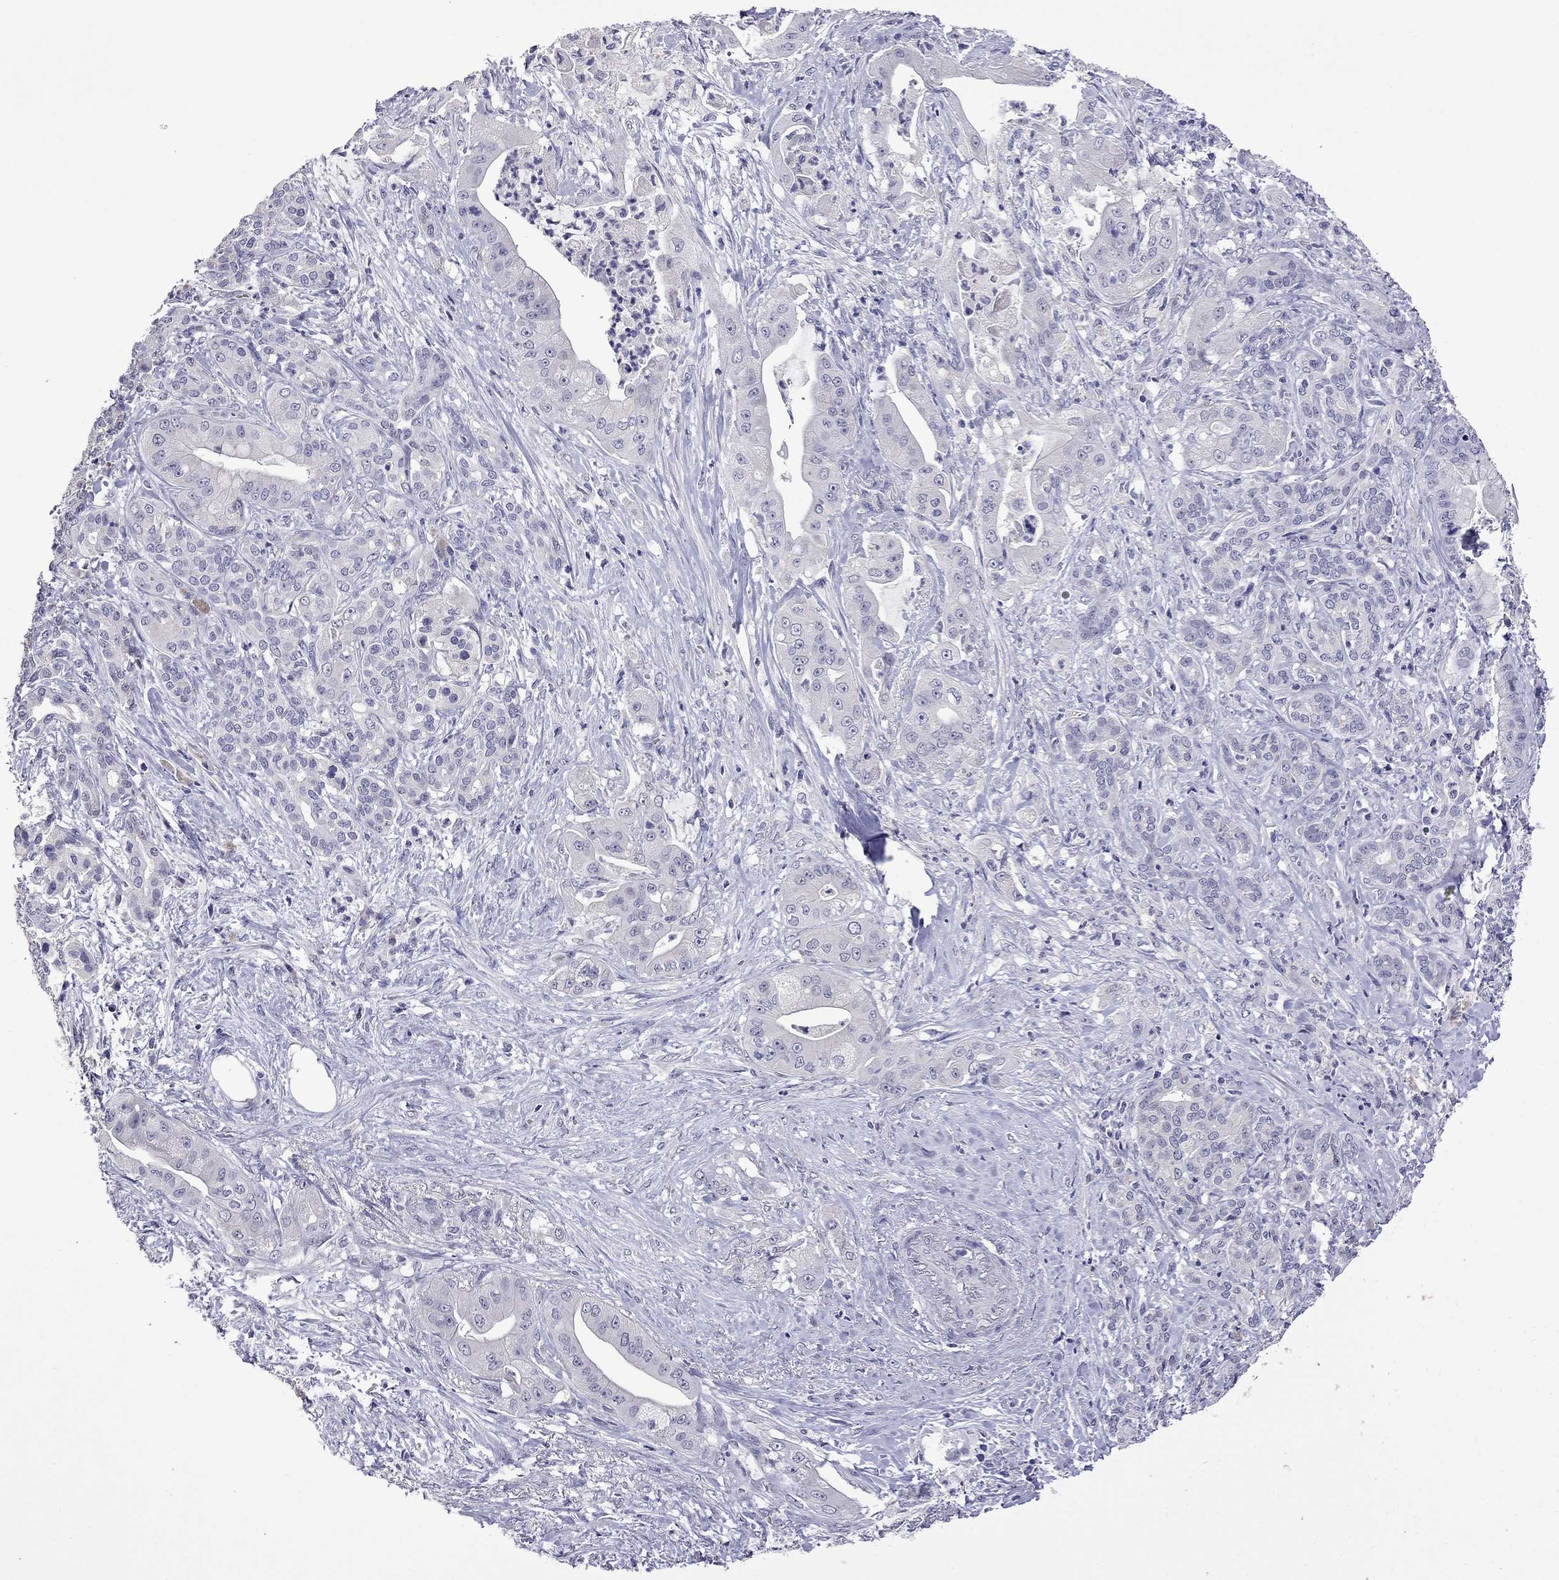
{"staining": {"intensity": "negative", "quantity": "none", "location": "none"}, "tissue": "pancreatic cancer", "cell_type": "Tumor cells", "image_type": "cancer", "snomed": [{"axis": "morphology", "description": "Normal tissue, NOS"}, {"axis": "morphology", "description": "Inflammation, NOS"}, {"axis": "morphology", "description": "Adenocarcinoma, NOS"}, {"axis": "topography", "description": "Pancreas"}], "caption": "IHC of pancreatic adenocarcinoma reveals no staining in tumor cells.", "gene": "STAR", "patient": {"sex": "male", "age": 57}}